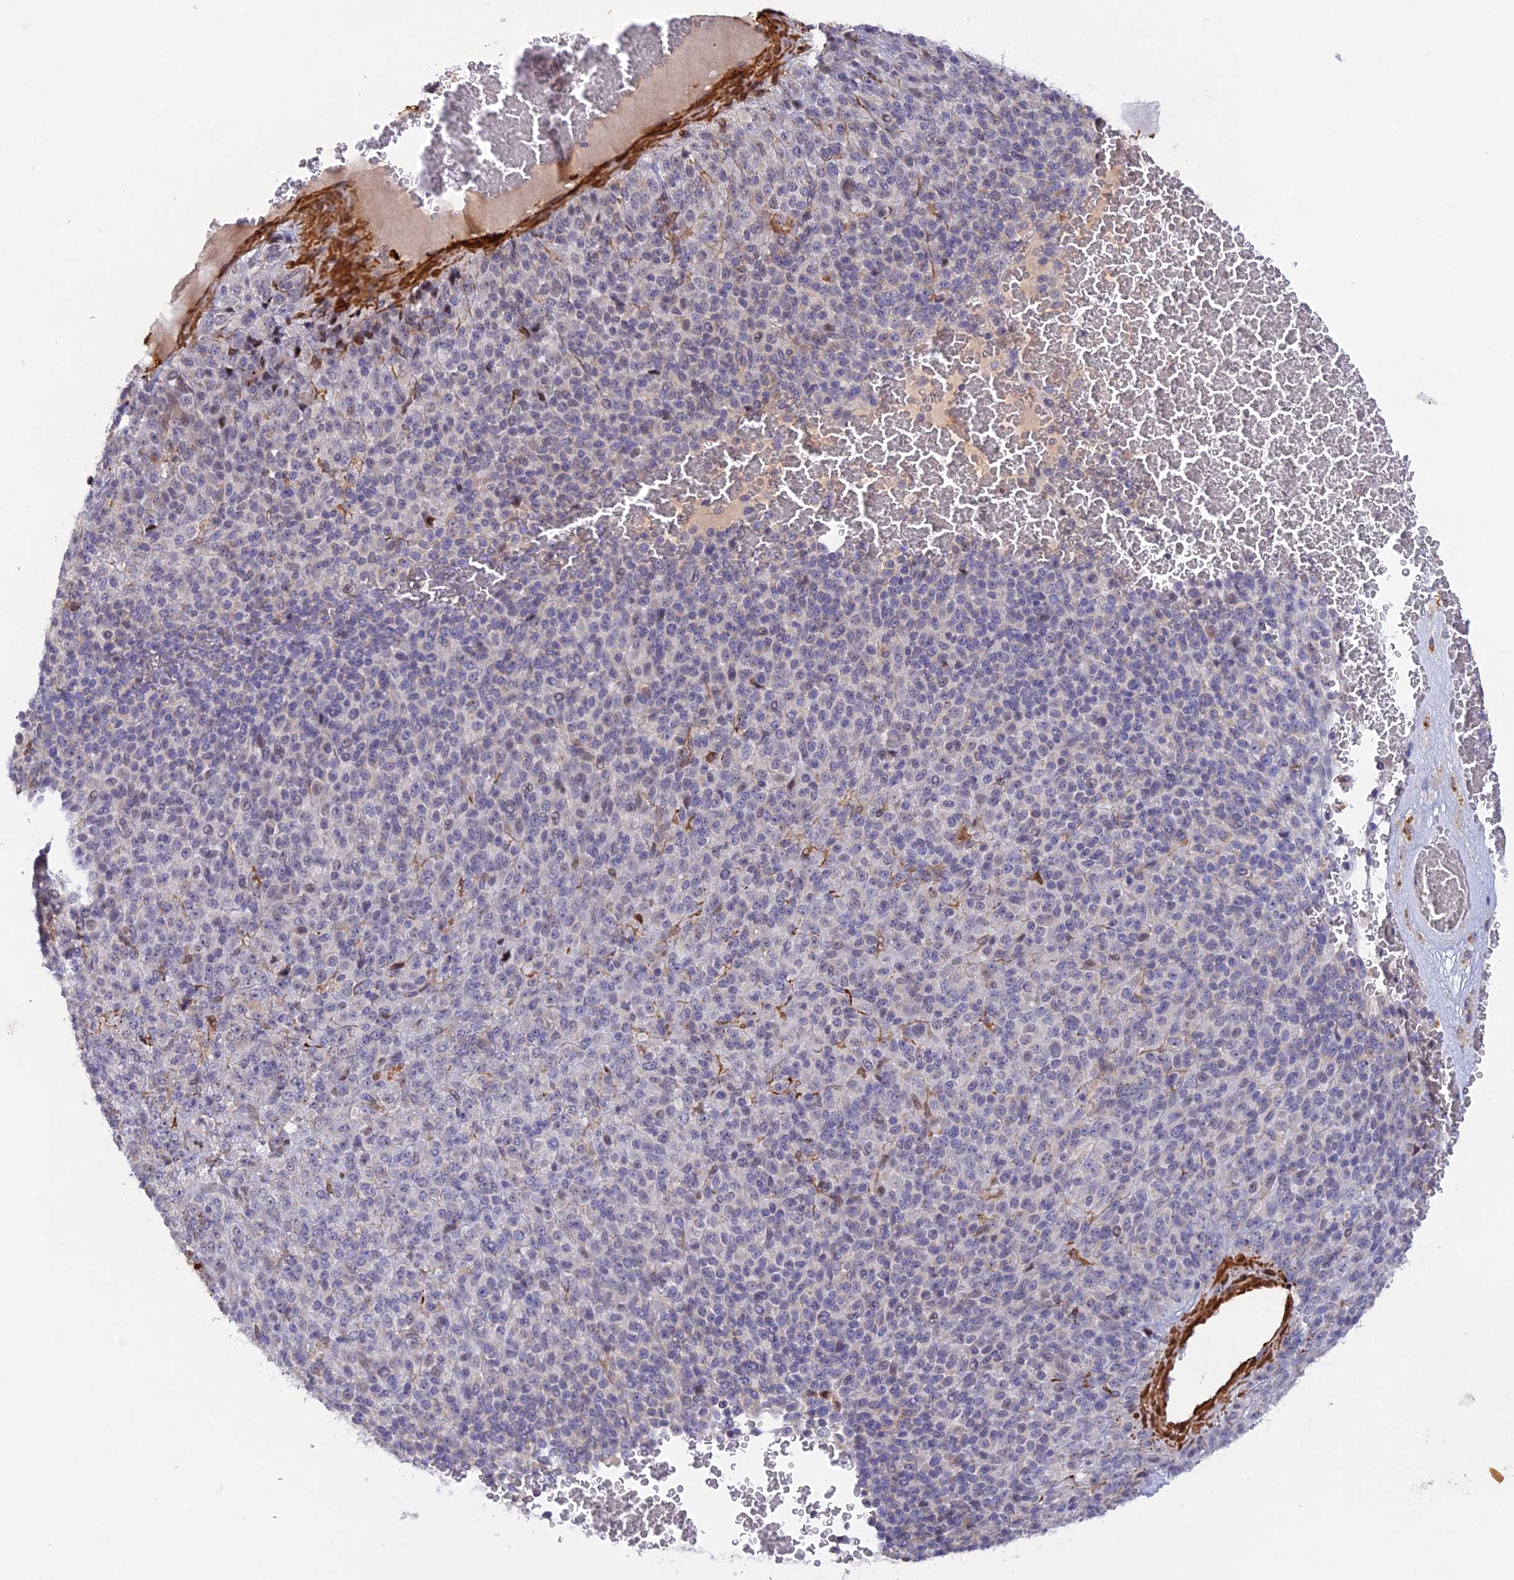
{"staining": {"intensity": "negative", "quantity": "none", "location": "none"}, "tissue": "melanoma", "cell_type": "Tumor cells", "image_type": "cancer", "snomed": [{"axis": "morphology", "description": "Malignant melanoma, Metastatic site"}, {"axis": "topography", "description": "Brain"}], "caption": "Photomicrograph shows no significant protein expression in tumor cells of malignant melanoma (metastatic site).", "gene": "CCDC154", "patient": {"sex": "female", "age": 56}}